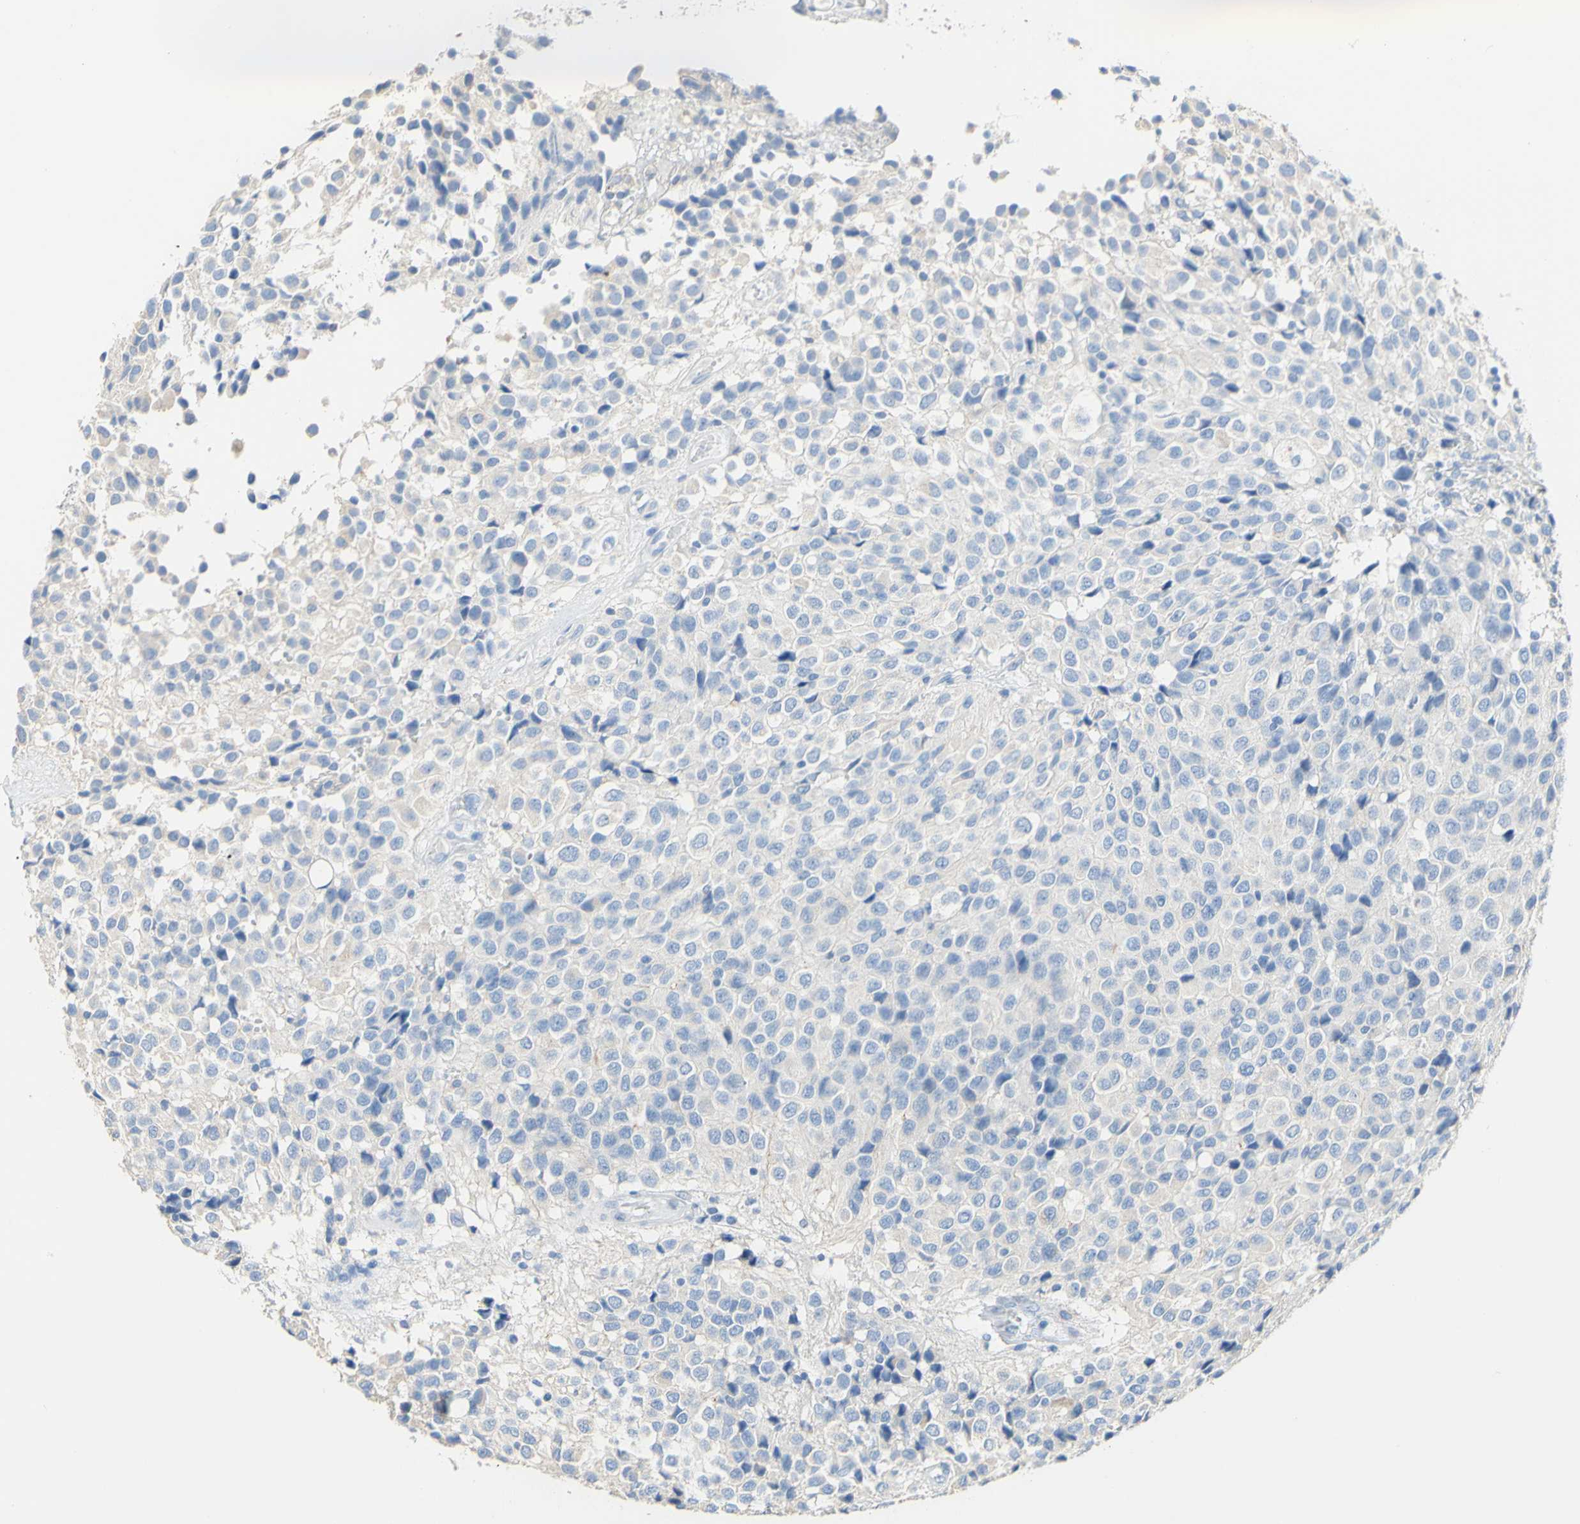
{"staining": {"intensity": "negative", "quantity": "none", "location": "none"}, "tissue": "glioma", "cell_type": "Tumor cells", "image_type": "cancer", "snomed": [{"axis": "morphology", "description": "Glioma, malignant, High grade"}, {"axis": "topography", "description": "Brain"}], "caption": "Human malignant high-grade glioma stained for a protein using IHC demonstrates no positivity in tumor cells.", "gene": "DSC2", "patient": {"sex": "male", "age": 32}}